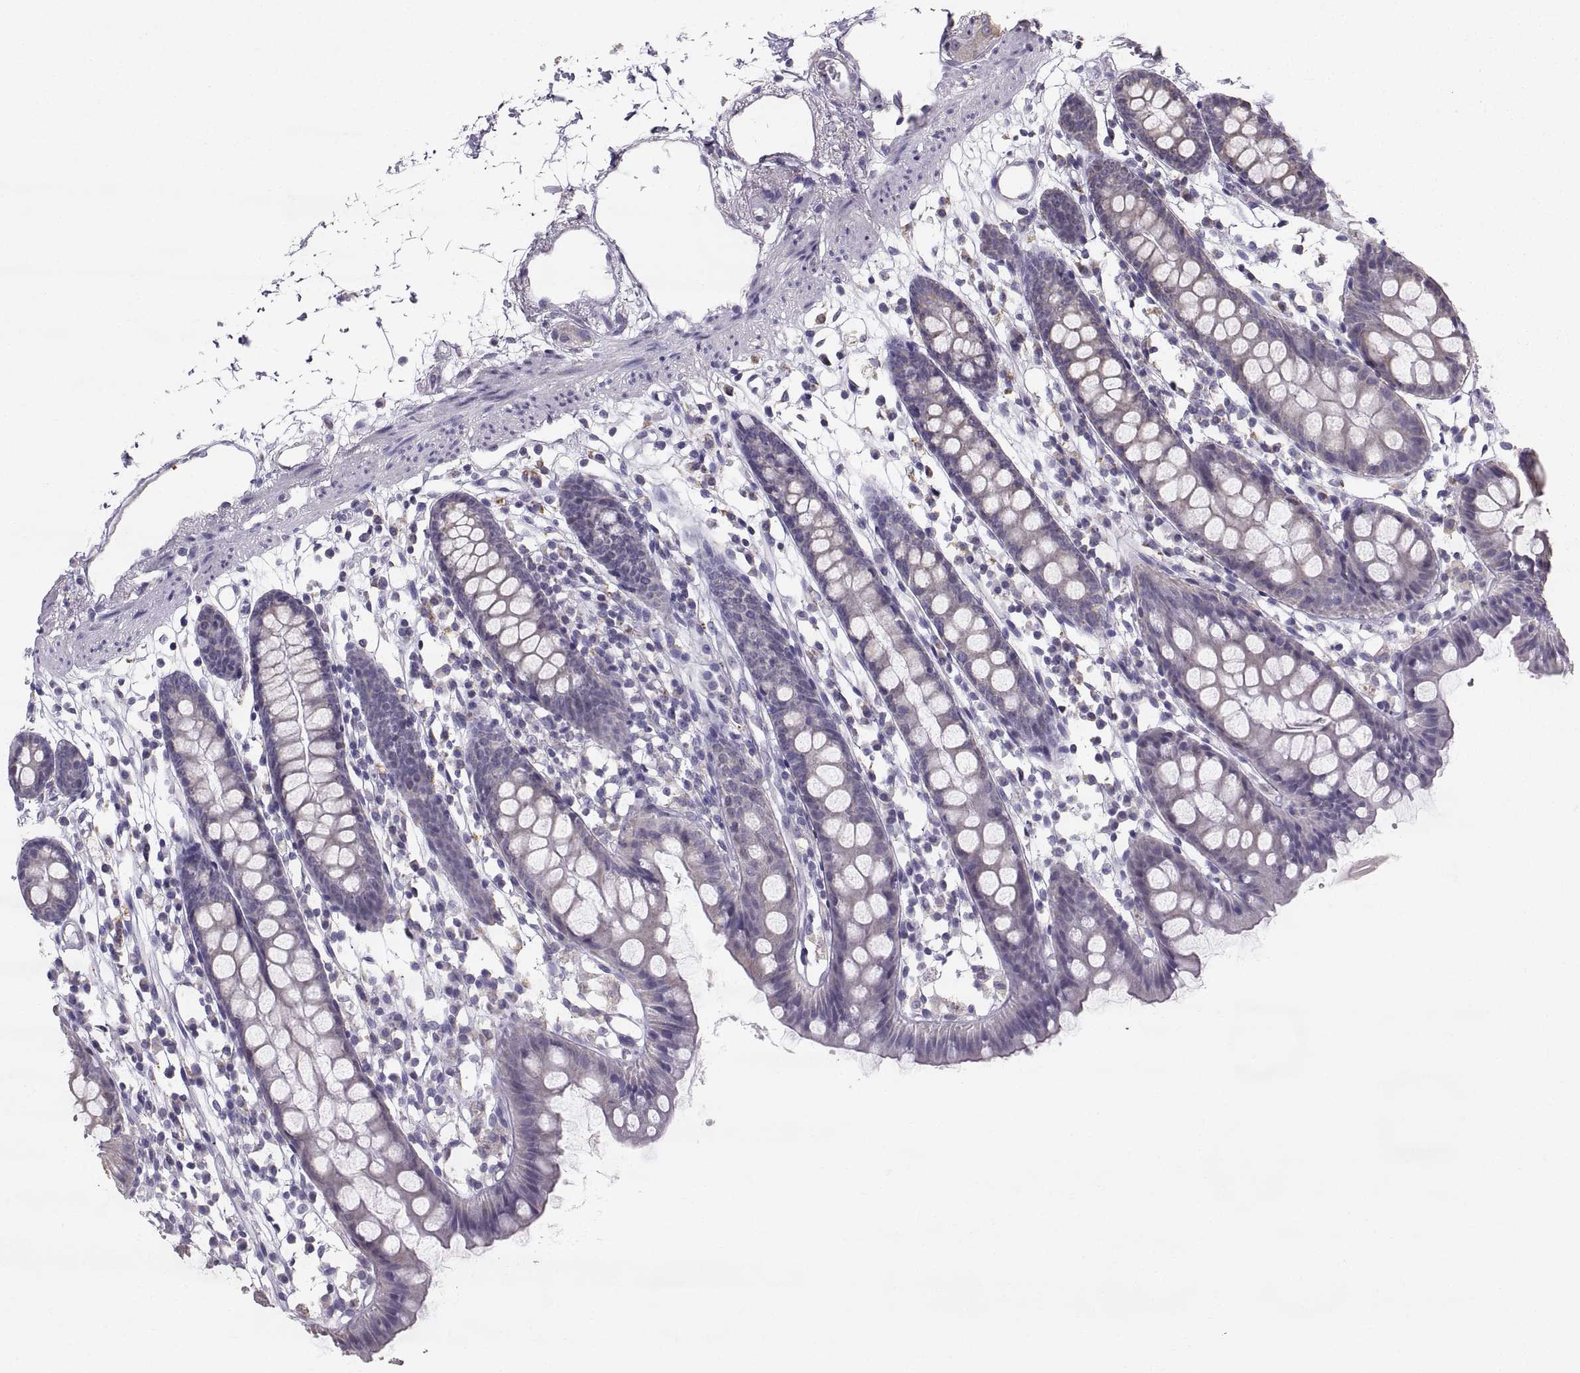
{"staining": {"intensity": "negative", "quantity": "none", "location": "none"}, "tissue": "colon", "cell_type": "Endothelial cells", "image_type": "normal", "snomed": [{"axis": "morphology", "description": "Normal tissue, NOS"}, {"axis": "topography", "description": "Colon"}], "caption": "Immunohistochemistry photomicrograph of benign colon: human colon stained with DAB (3,3'-diaminobenzidine) displays no significant protein positivity in endothelial cells.", "gene": "STMND1", "patient": {"sex": "male", "age": 47}}